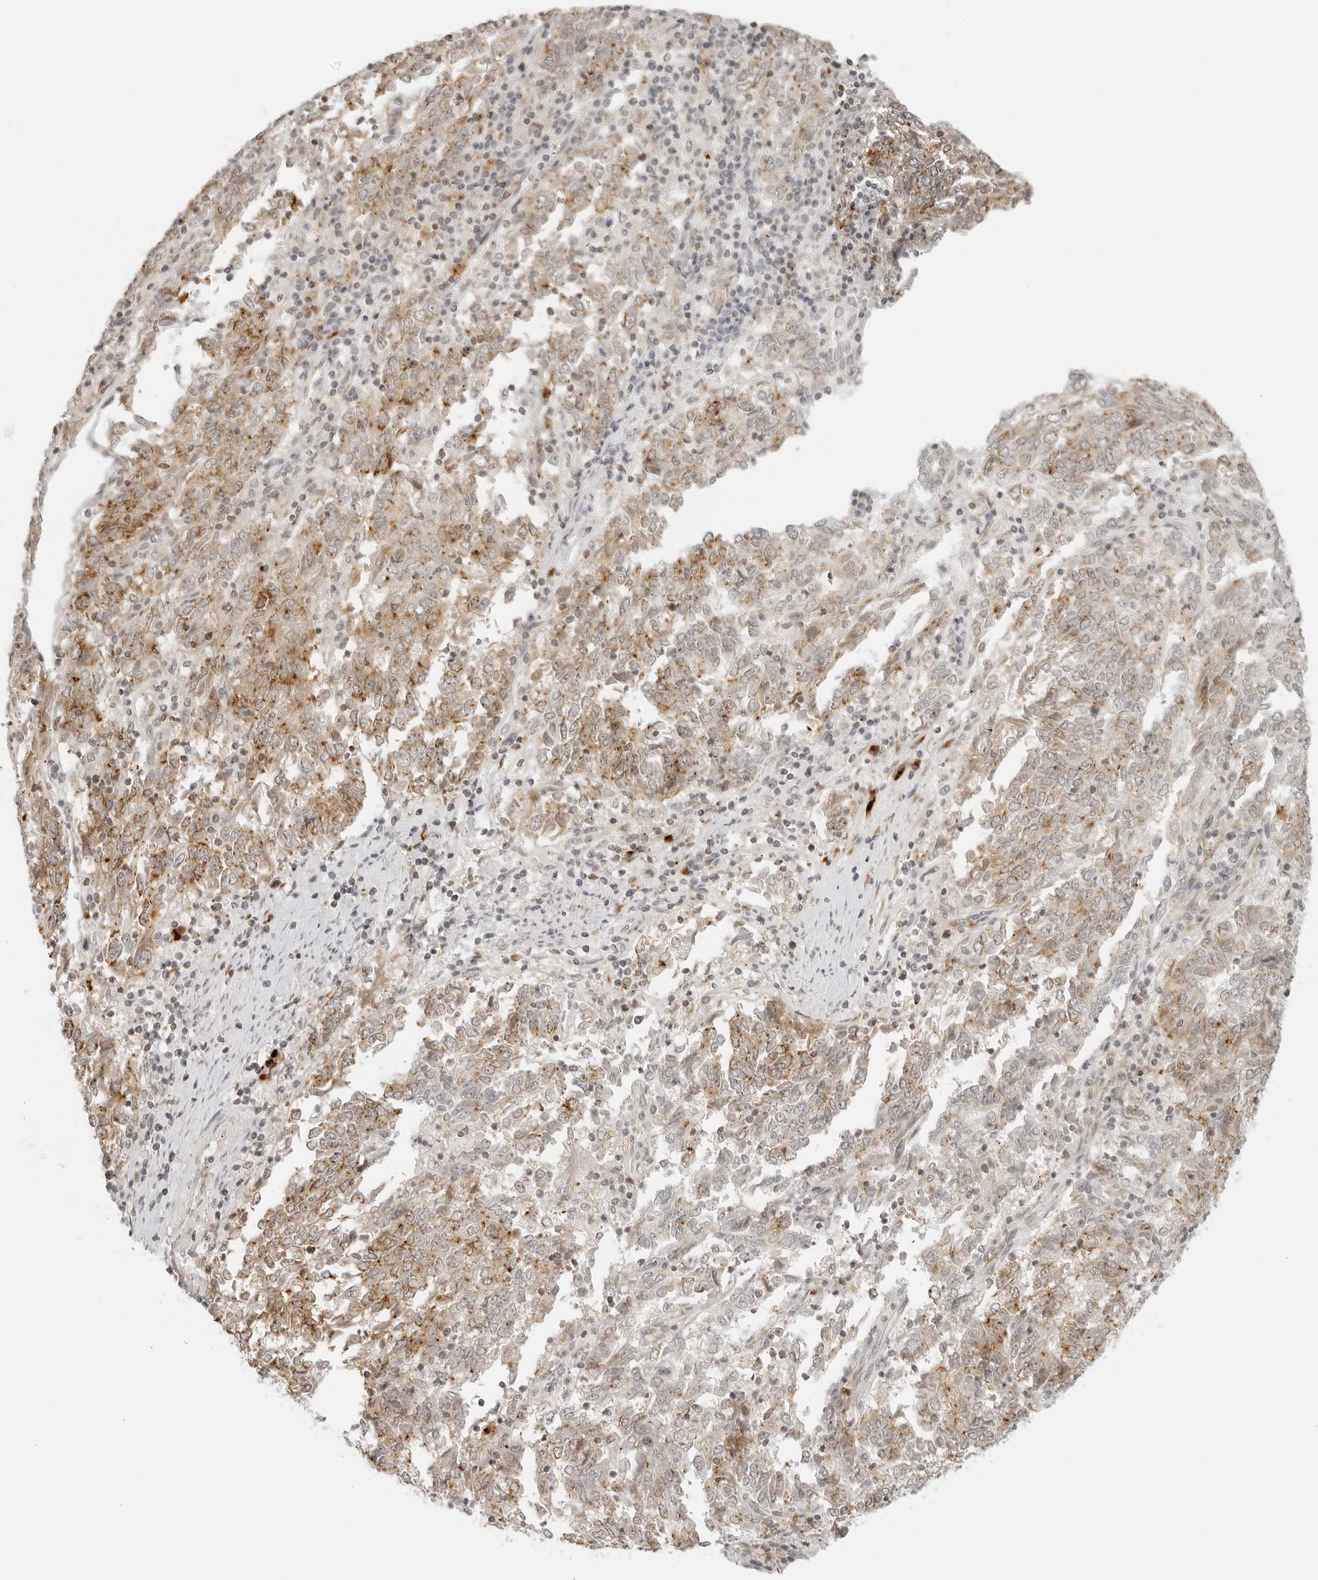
{"staining": {"intensity": "moderate", "quantity": "25%-75%", "location": "cytoplasmic/membranous,nuclear"}, "tissue": "endometrial cancer", "cell_type": "Tumor cells", "image_type": "cancer", "snomed": [{"axis": "morphology", "description": "Adenocarcinoma, NOS"}, {"axis": "topography", "description": "Endometrium"}], "caption": "A brown stain labels moderate cytoplasmic/membranous and nuclear staining of a protein in adenocarcinoma (endometrial) tumor cells. (brown staining indicates protein expression, while blue staining denotes nuclei).", "gene": "ZNF678", "patient": {"sex": "female", "age": 80}}